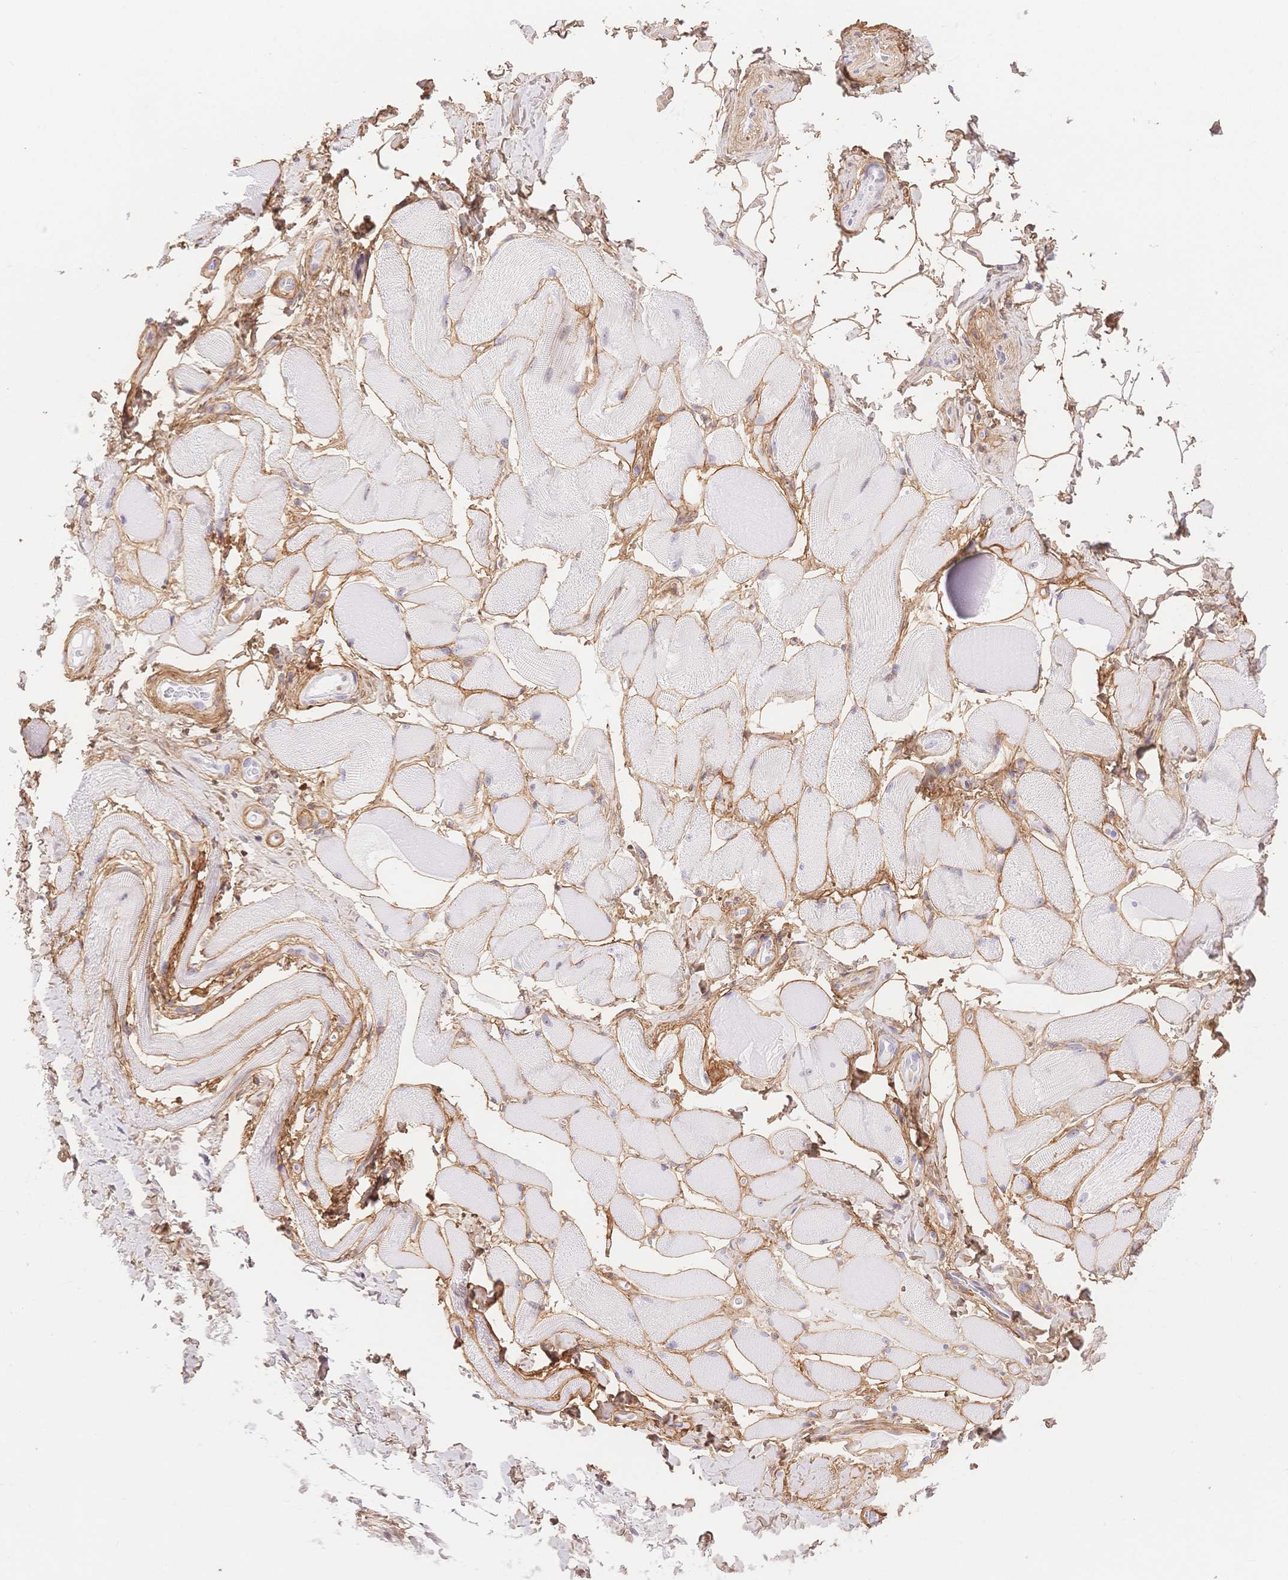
{"staining": {"intensity": "moderate", "quantity": "<25%", "location": "cytoplasmic/membranous"}, "tissue": "skeletal muscle", "cell_type": "Myocytes", "image_type": "normal", "snomed": [{"axis": "morphology", "description": "Normal tissue, NOS"}, {"axis": "topography", "description": "Skeletal muscle"}, {"axis": "topography", "description": "Anal"}, {"axis": "topography", "description": "Peripheral nerve tissue"}], "caption": "DAB (3,3'-diaminobenzidine) immunohistochemical staining of benign skeletal muscle exhibits moderate cytoplasmic/membranous protein staining in about <25% of myocytes. (DAB (3,3'-diaminobenzidine) IHC, brown staining for protein, blue staining for nuclei).", "gene": "PDZD2", "patient": {"sex": "male", "age": 53}}